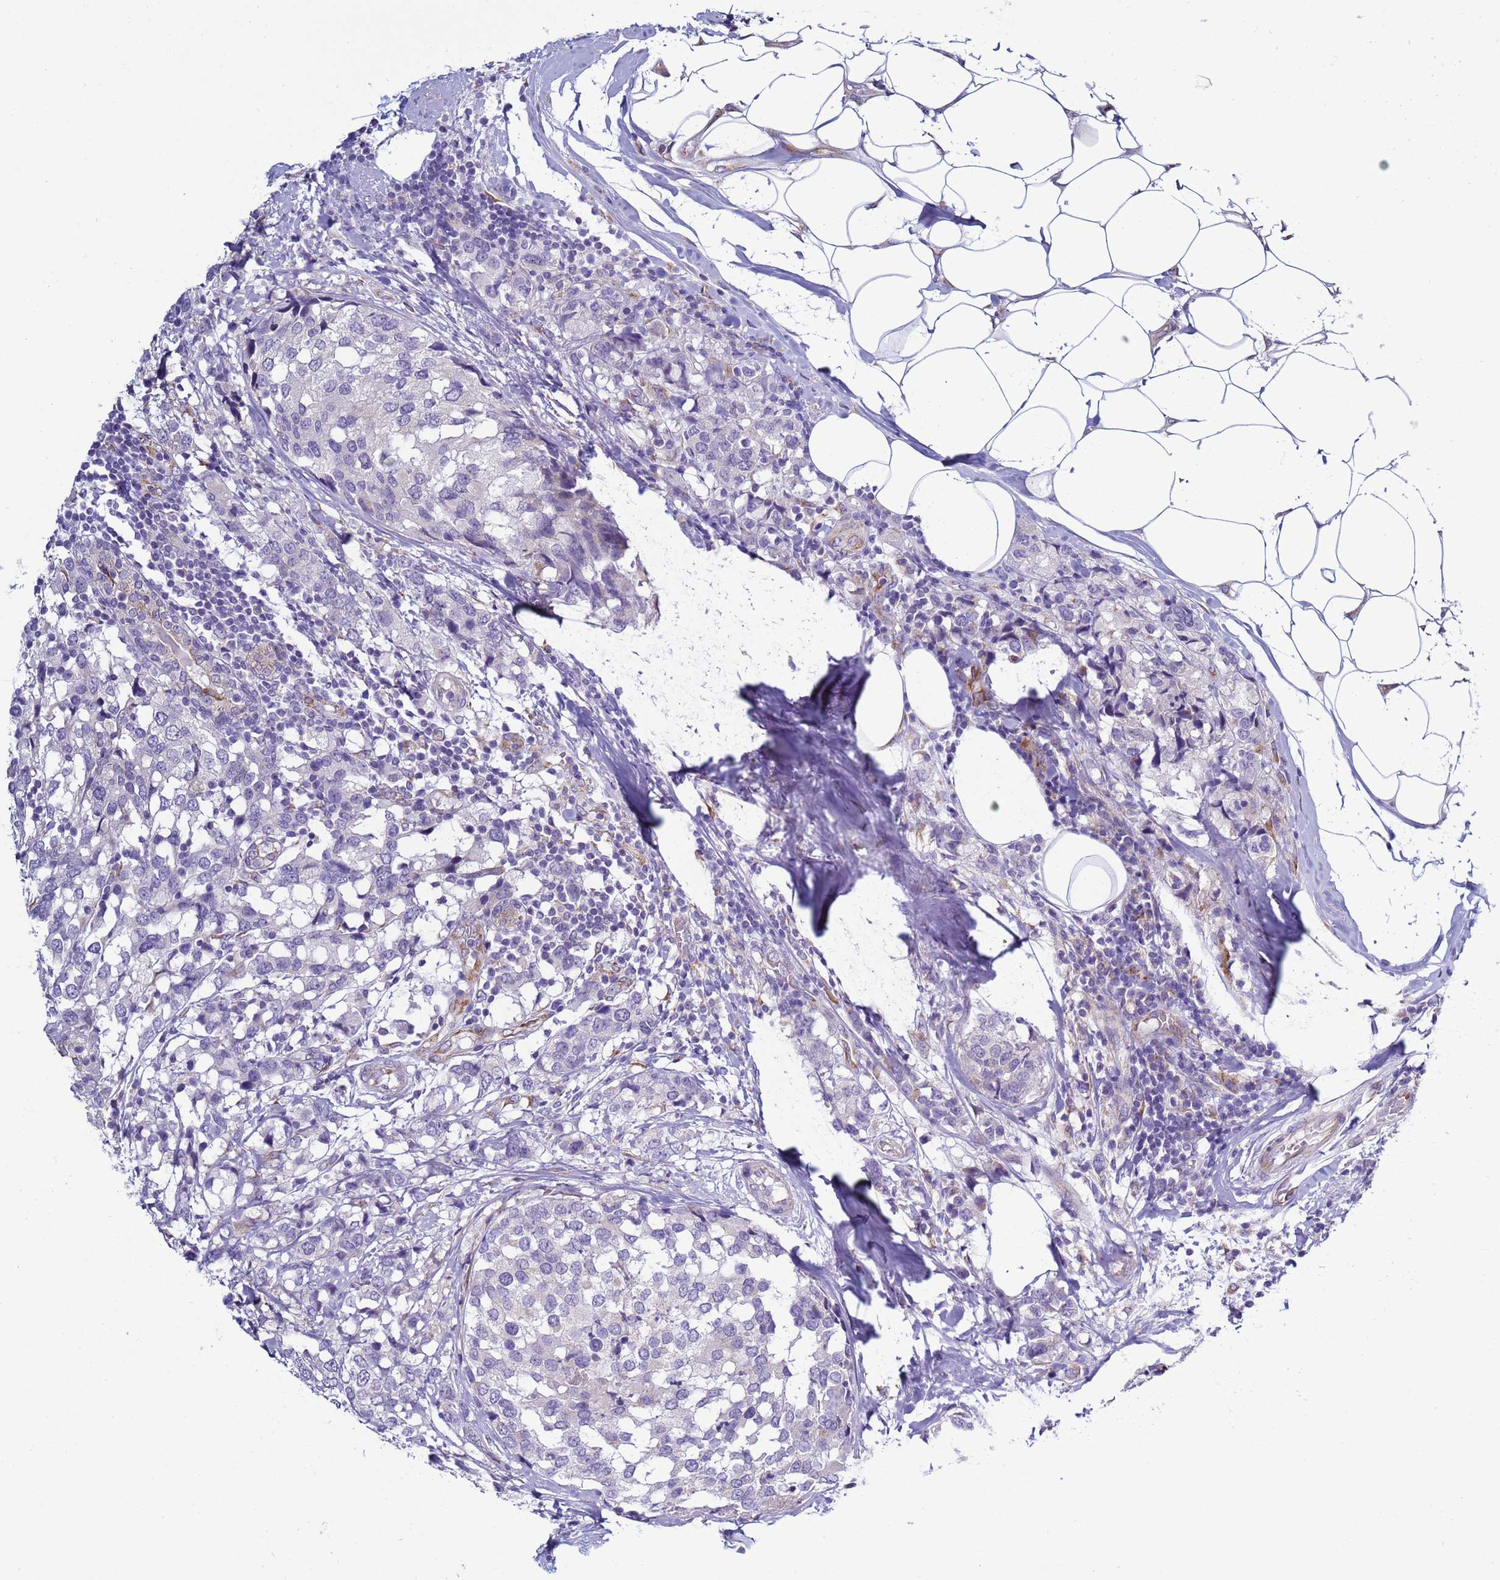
{"staining": {"intensity": "negative", "quantity": "none", "location": "none"}, "tissue": "breast cancer", "cell_type": "Tumor cells", "image_type": "cancer", "snomed": [{"axis": "morphology", "description": "Lobular carcinoma"}, {"axis": "topography", "description": "Breast"}], "caption": "The immunohistochemistry micrograph has no significant staining in tumor cells of breast lobular carcinoma tissue.", "gene": "ABHD17B", "patient": {"sex": "female", "age": 59}}